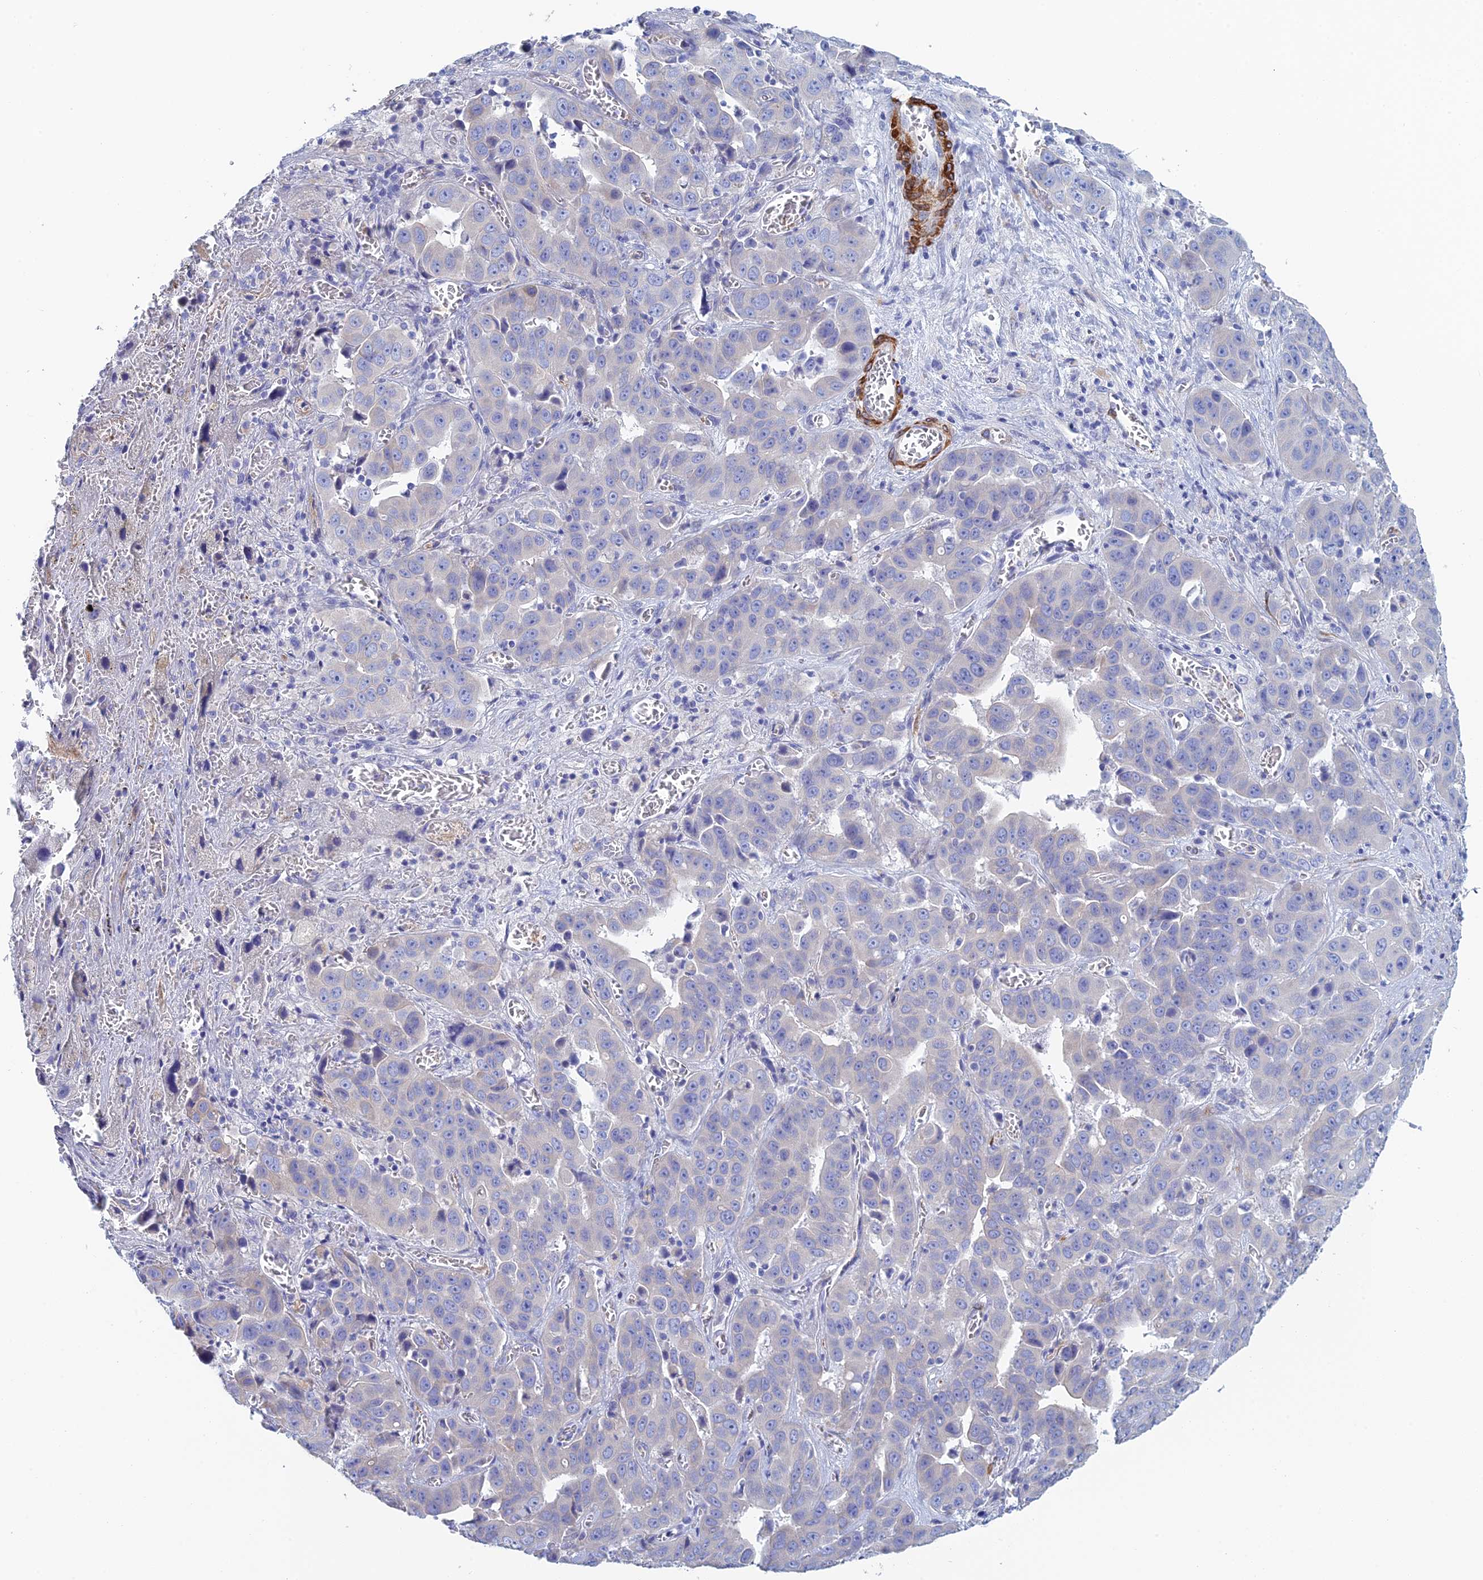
{"staining": {"intensity": "negative", "quantity": "none", "location": "none"}, "tissue": "liver cancer", "cell_type": "Tumor cells", "image_type": "cancer", "snomed": [{"axis": "morphology", "description": "Cholangiocarcinoma"}, {"axis": "topography", "description": "Liver"}], "caption": "IHC of human cholangiocarcinoma (liver) displays no positivity in tumor cells.", "gene": "PCDHA8", "patient": {"sex": "female", "age": 52}}